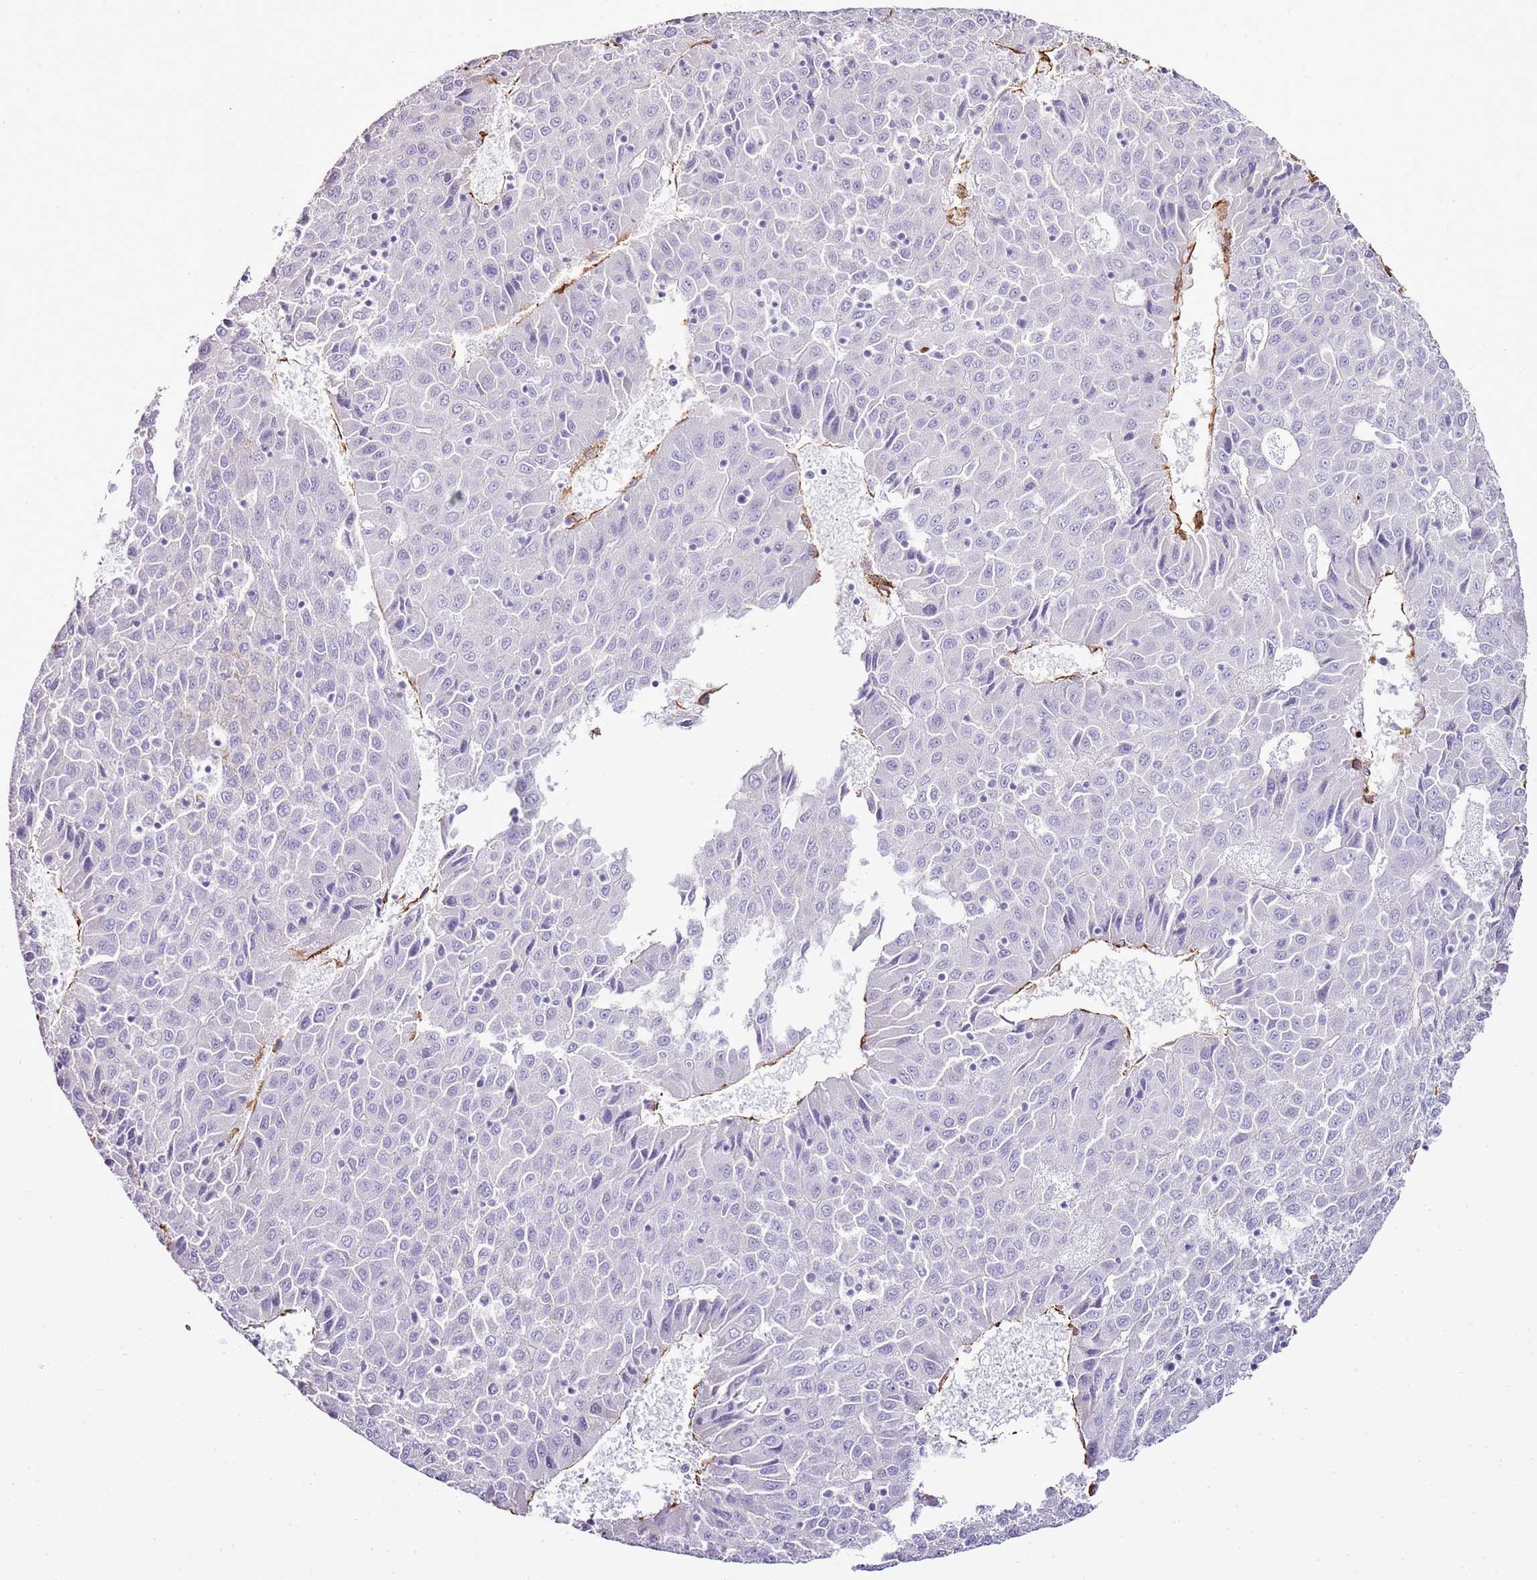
{"staining": {"intensity": "negative", "quantity": "none", "location": "none"}, "tissue": "liver cancer", "cell_type": "Tumor cells", "image_type": "cancer", "snomed": [{"axis": "morphology", "description": "Carcinoma, Hepatocellular, NOS"}, {"axis": "topography", "description": "Liver"}], "caption": "This is an IHC photomicrograph of human liver cancer (hepatocellular carcinoma). There is no staining in tumor cells.", "gene": "CTDSPL", "patient": {"sex": "female", "age": 53}}